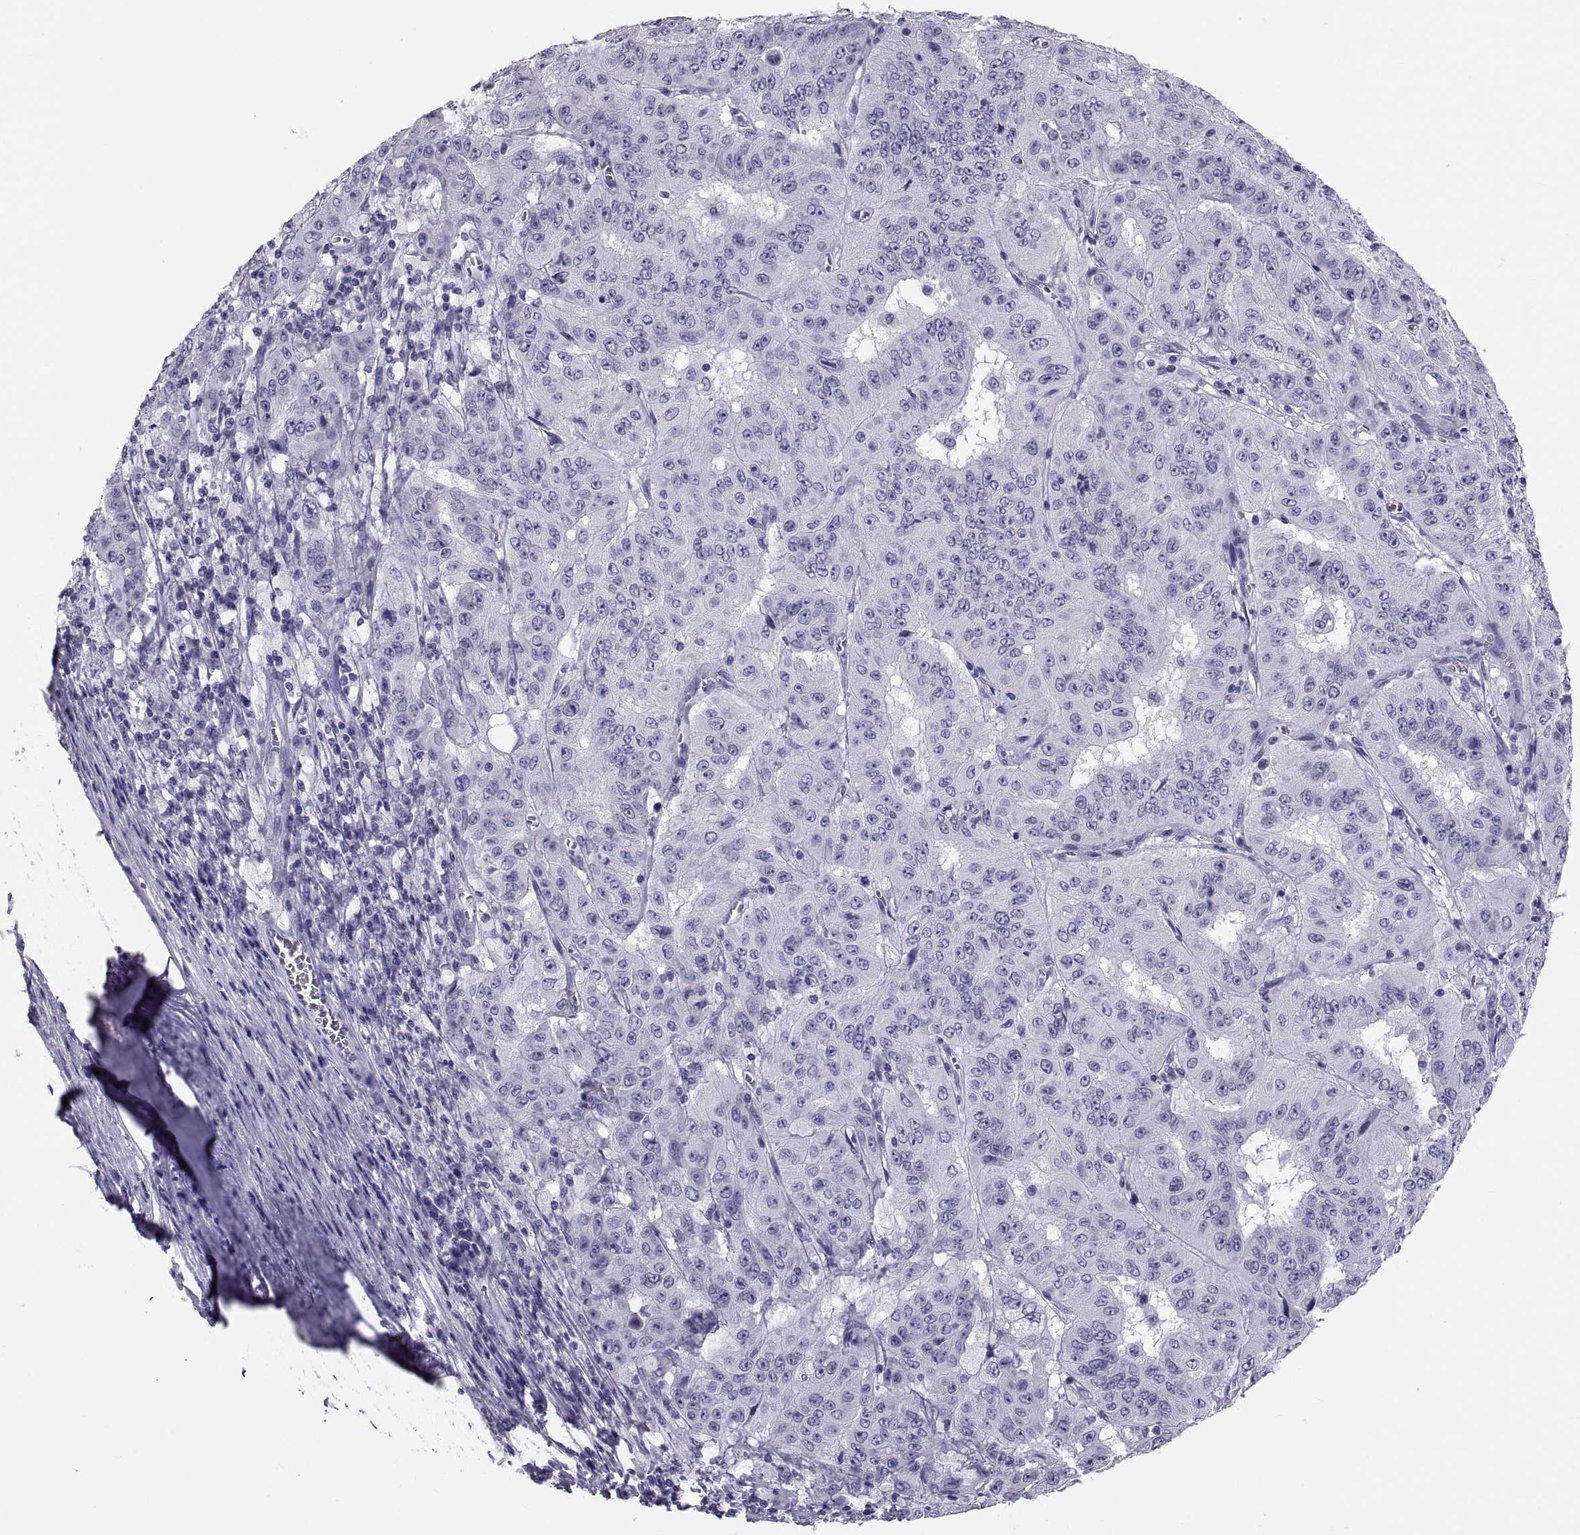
{"staining": {"intensity": "negative", "quantity": "none", "location": "none"}, "tissue": "pancreatic cancer", "cell_type": "Tumor cells", "image_type": "cancer", "snomed": [{"axis": "morphology", "description": "Adenocarcinoma, NOS"}, {"axis": "topography", "description": "Pancreas"}], "caption": "An IHC micrograph of pancreatic adenocarcinoma is shown. There is no staining in tumor cells of pancreatic adenocarcinoma.", "gene": "DEFB129", "patient": {"sex": "male", "age": 63}}